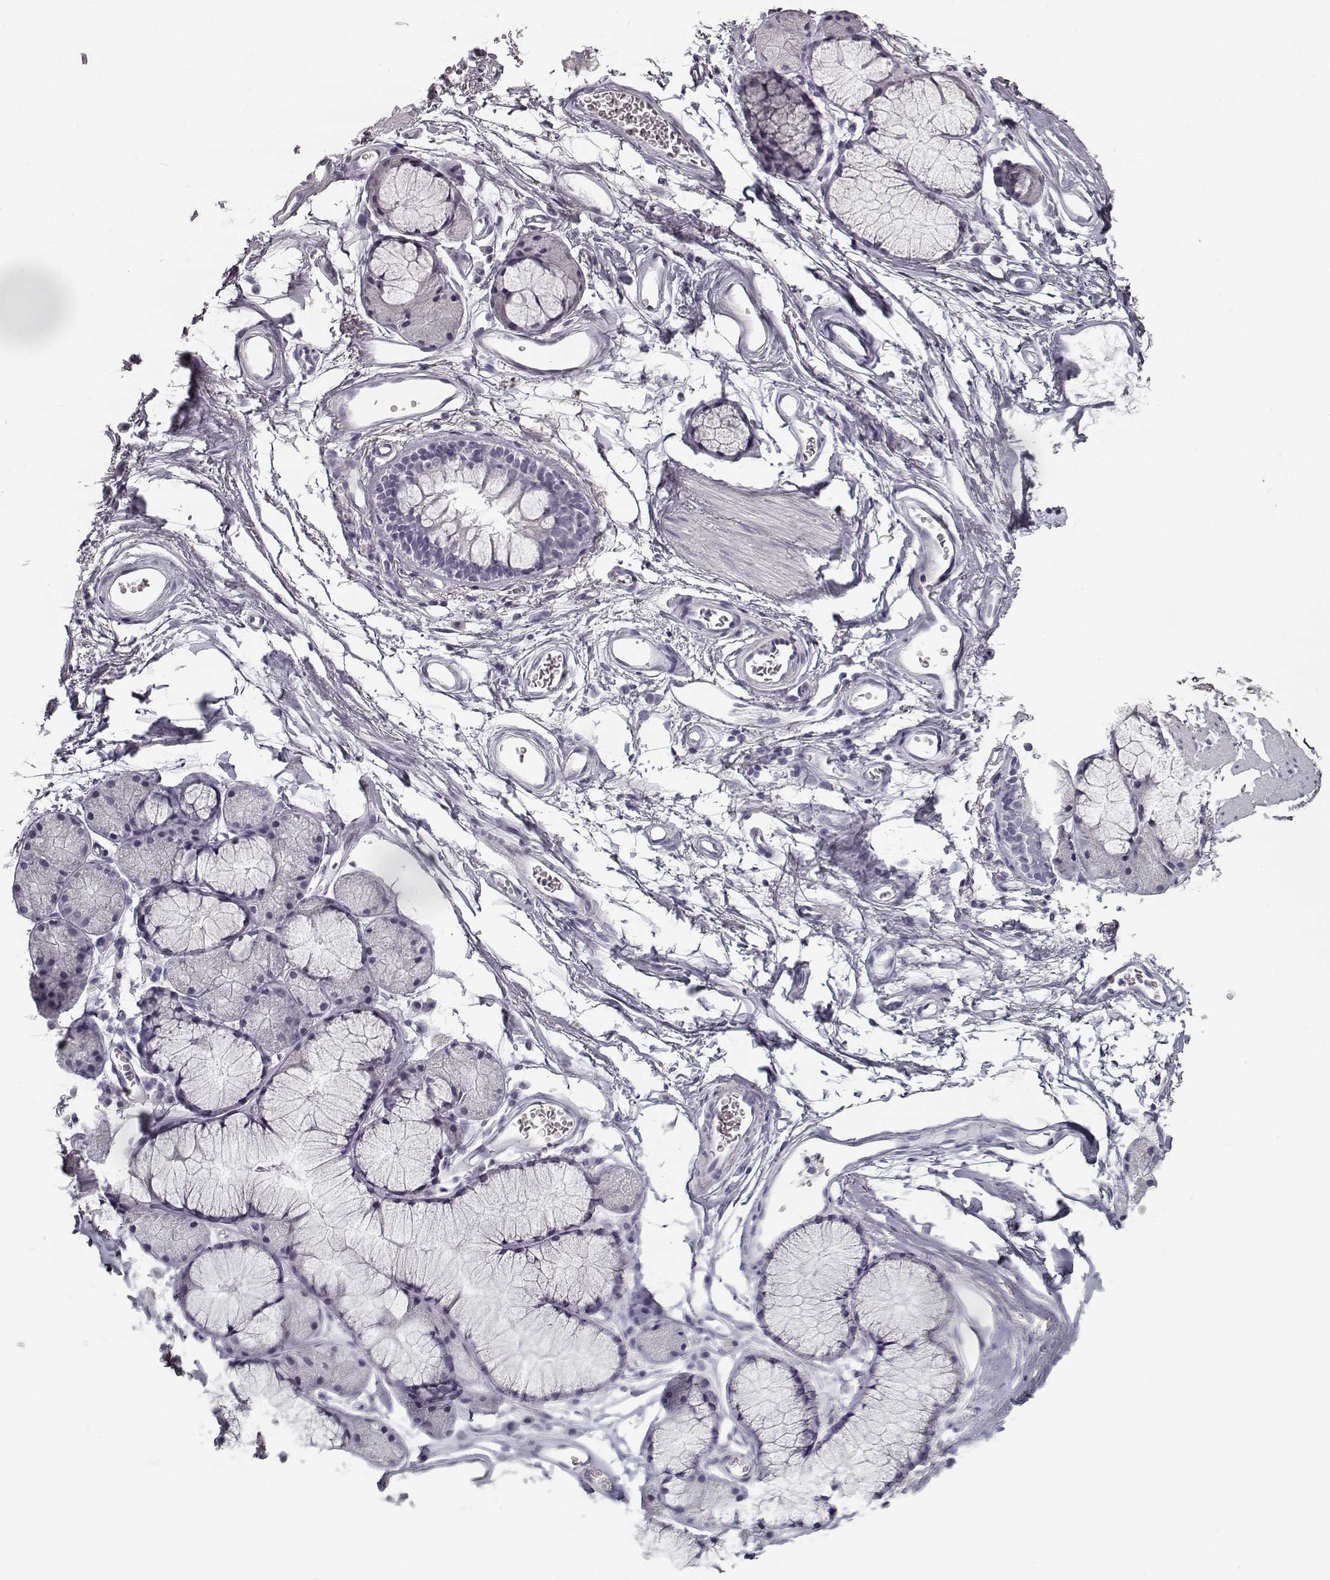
{"staining": {"intensity": "negative", "quantity": "none", "location": "none"}, "tissue": "soft tissue", "cell_type": "Fibroblasts", "image_type": "normal", "snomed": [{"axis": "morphology", "description": "Normal tissue, NOS"}, {"axis": "topography", "description": "Cartilage tissue"}, {"axis": "topography", "description": "Bronchus"}], "caption": "IHC photomicrograph of unremarkable soft tissue: human soft tissue stained with DAB (3,3'-diaminobenzidine) exhibits no significant protein positivity in fibroblasts.", "gene": "SEMG2", "patient": {"sex": "female", "age": 79}}